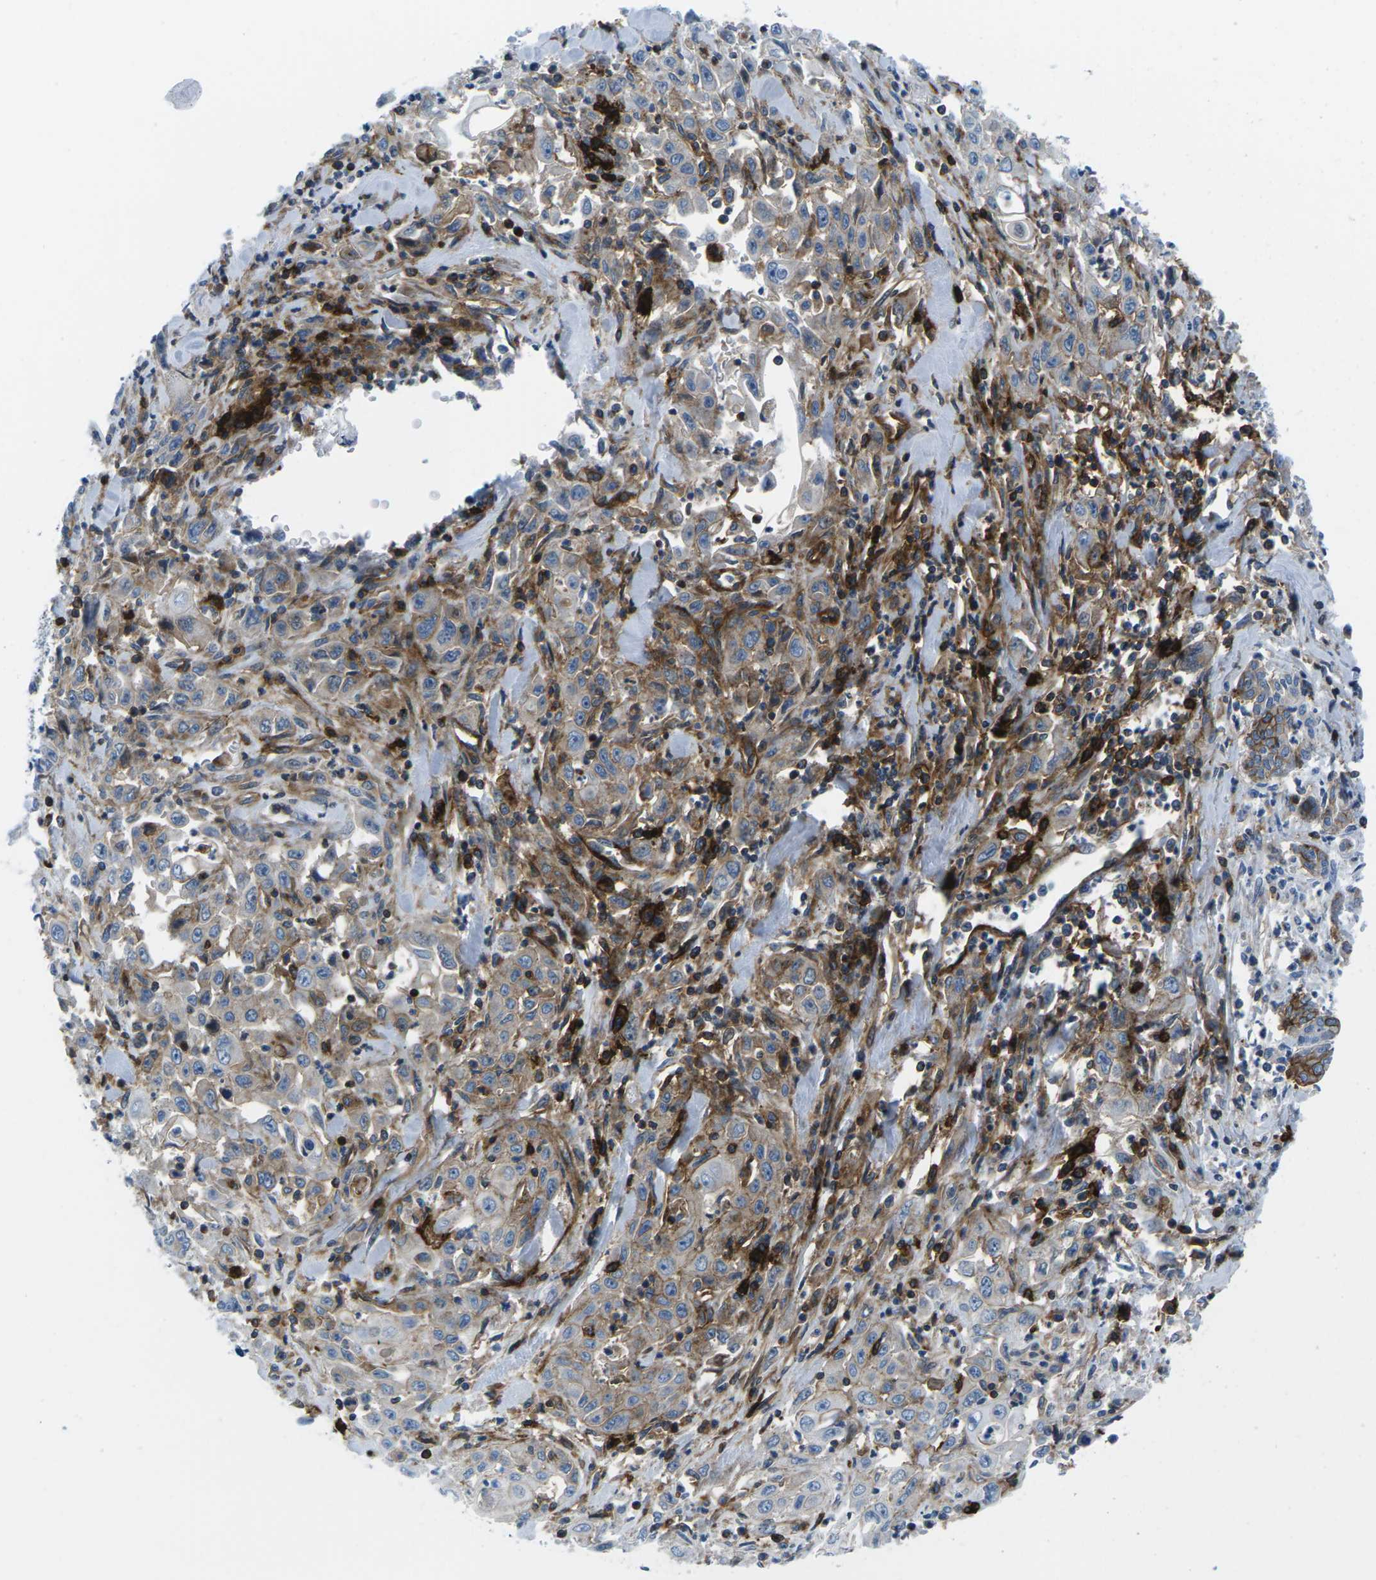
{"staining": {"intensity": "moderate", "quantity": "25%-75%", "location": "cytoplasmic/membranous"}, "tissue": "pancreatic cancer", "cell_type": "Tumor cells", "image_type": "cancer", "snomed": [{"axis": "morphology", "description": "Adenocarcinoma, NOS"}, {"axis": "topography", "description": "Pancreas"}], "caption": "Immunohistochemical staining of human pancreatic adenocarcinoma reveals medium levels of moderate cytoplasmic/membranous protein expression in about 25%-75% of tumor cells.", "gene": "SOCS4", "patient": {"sex": "male", "age": 70}}